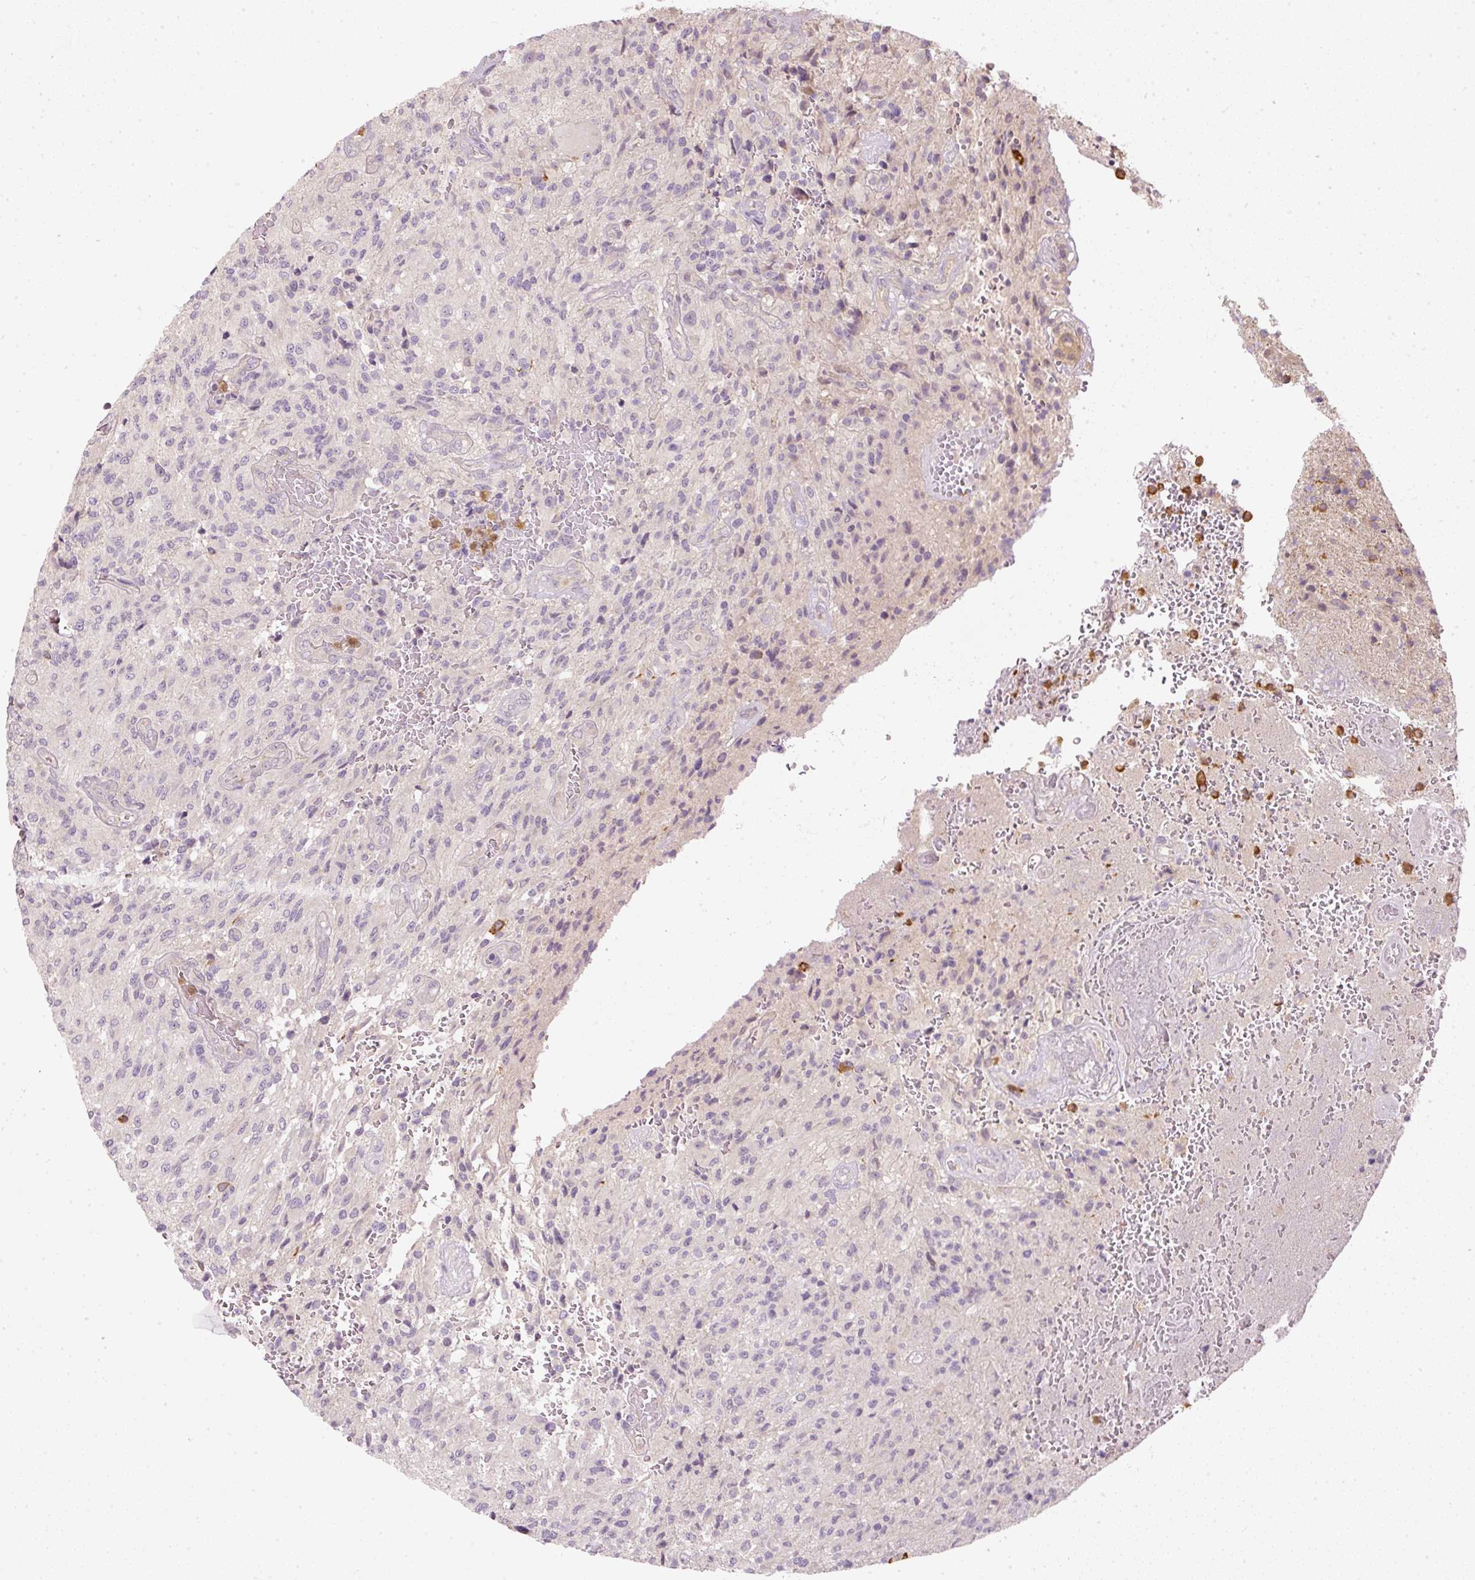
{"staining": {"intensity": "negative", "quantity": "none", "location": "none"}, "tissue": "glioma", "cell_type": "Tumor cells", "image_type": "cancer", "snomed": [{"axis": "morphology", "description": "Normal tissue, NOS"}, {"axis": "morphology", "description": "Glioma, malignant, High grade"}, {"axis": "topography", "description": "Cerebral cortex"}], "caption": "IHC photomicrograph of neoplastic tissue: human malignant glioma (high-grade) stained with DAB reveals no significant protein positivity in tumor cells.", "gene": "CTTNBP2", "patient": {"sex": "male", "age": 56}}